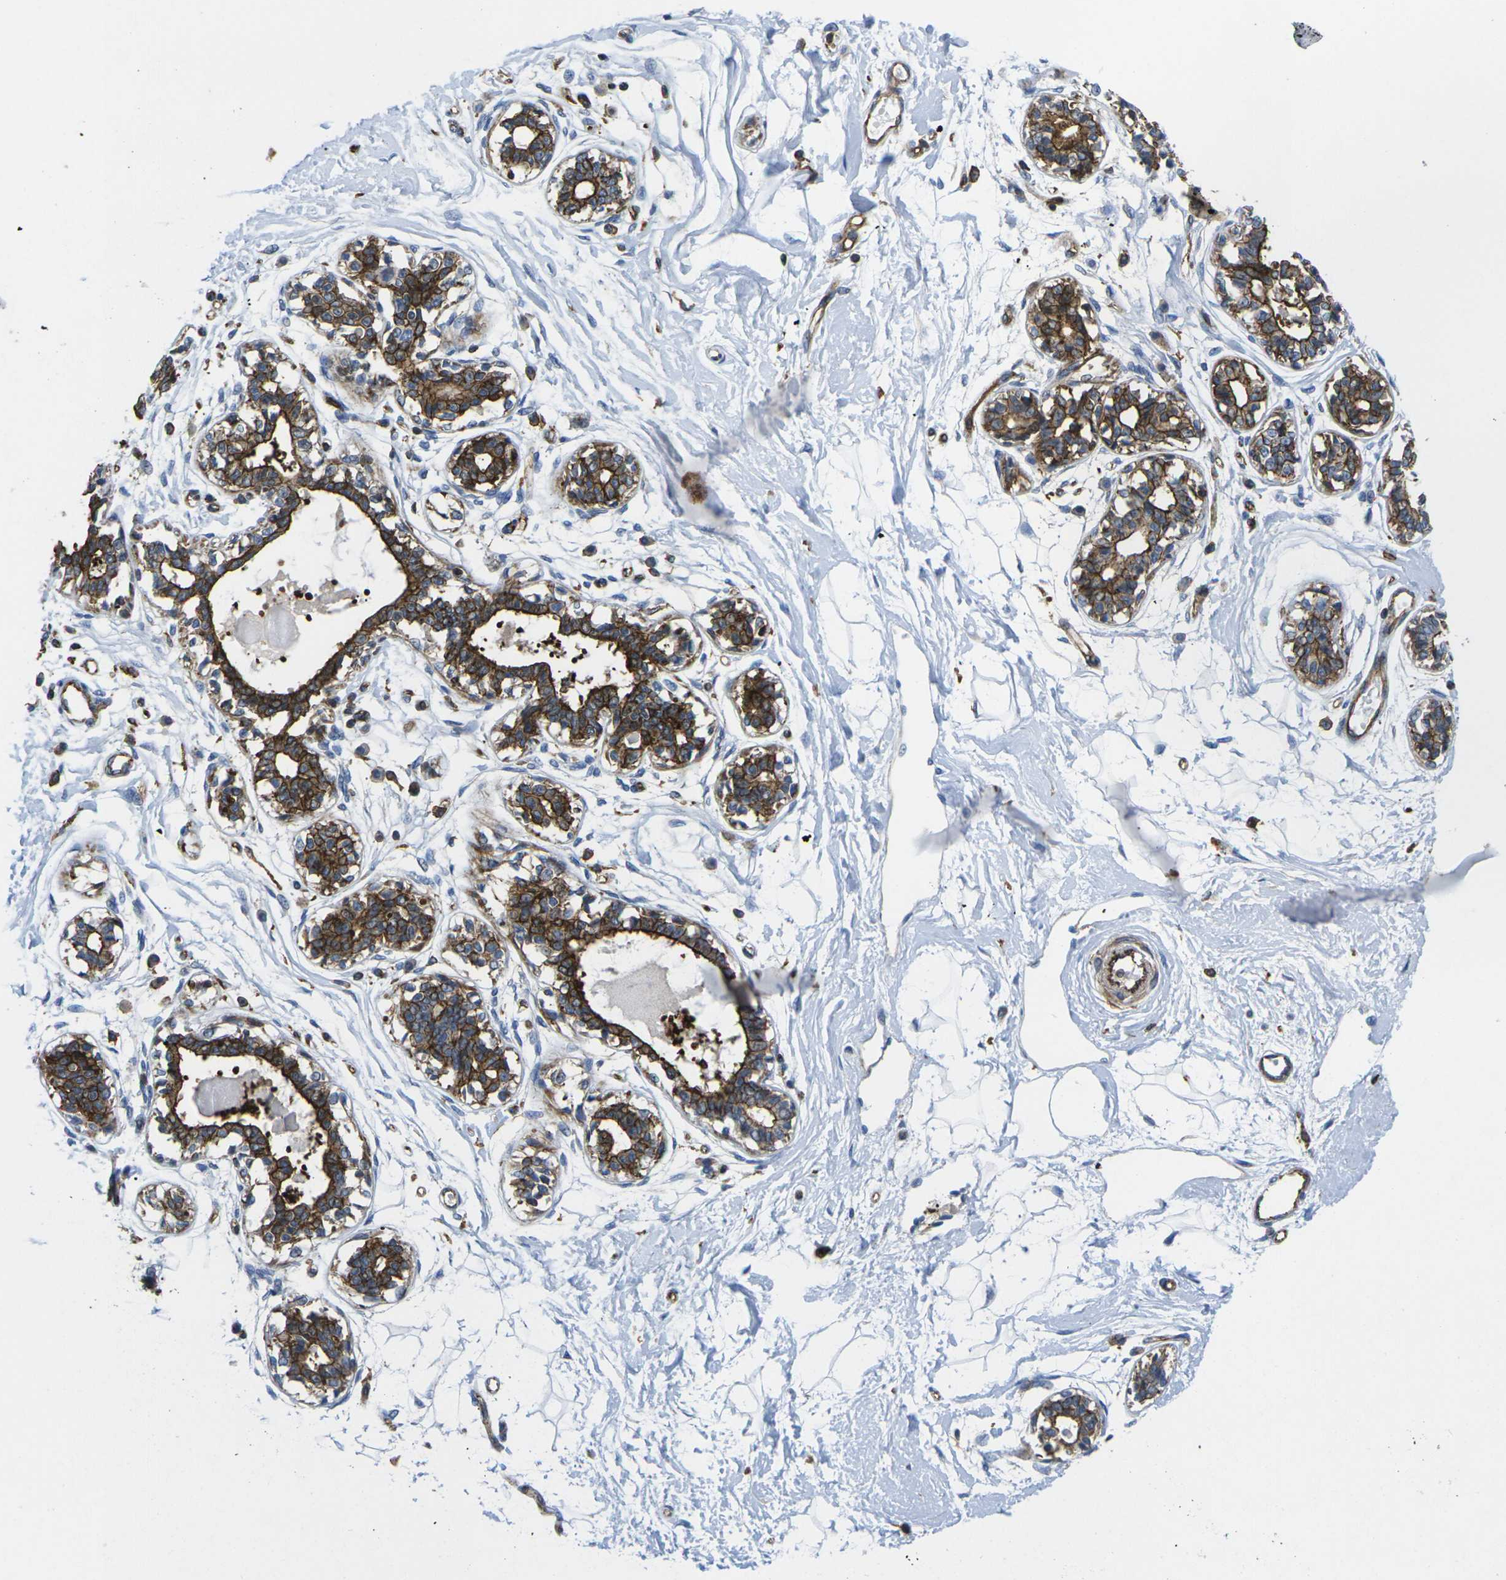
{"staining": {"intensity": "negative", "quantity": "none", "location": "none"}, "tissue": "breast", "cell_type": "Adipocytes", "image_type": "normal", "snomed": [{"axis": "morphology", "description": "Normal tissue, NOS"}, {"axis": "topography", "description": "Breast"}], "caption": "High power microscopy photomicrograph of an immunohistochemistry image of benign breast, revealing no significant positivity in adipocytes. (DAB IHC visualized using brightfield microscopy, high magnification).", "gene": "IQGAP1", "patient": {"sex": "female", "age": 45}}